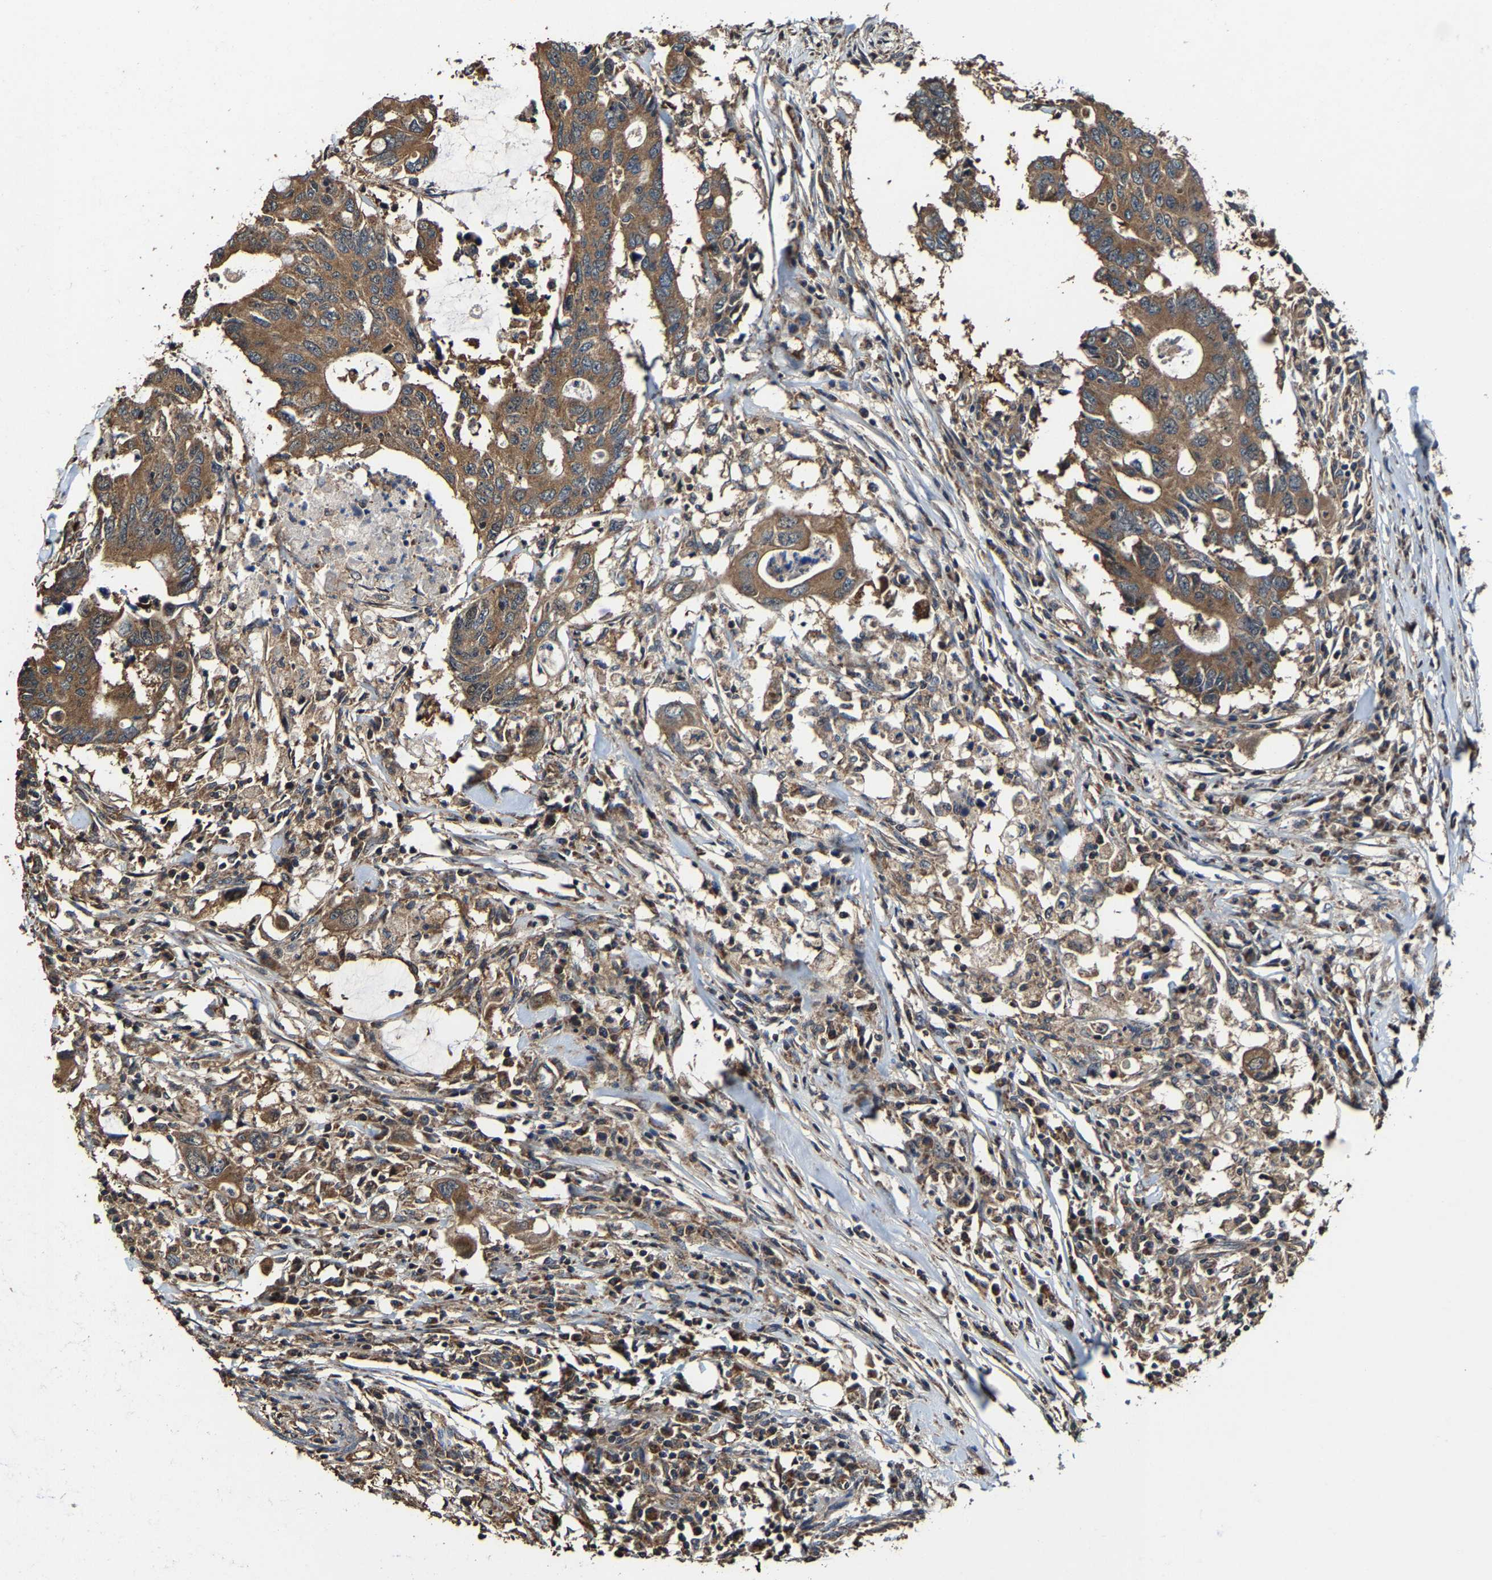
{"staining": {"intensity": "moderate", "quantity": ">75%", "location": "cytoplasmic/membranous"}, "tissue": "colorectal cancer", "cell_type": "Tumor cells", "image_type": "cancer", "snomed": [{"axis": "morphology", "description": "Adenocarcinoma, NOS"}, {"axis": "topography", "description": "Colon"}], "caption": "Tumor cells demonstrate medium levels of moderate cytoplasmic/membranous positivity in about >75% of cells in human colorectal cancer (adenocarcinoma).", "gene": "GFRA3", "patient": {"sex": "male", "age": 71}}